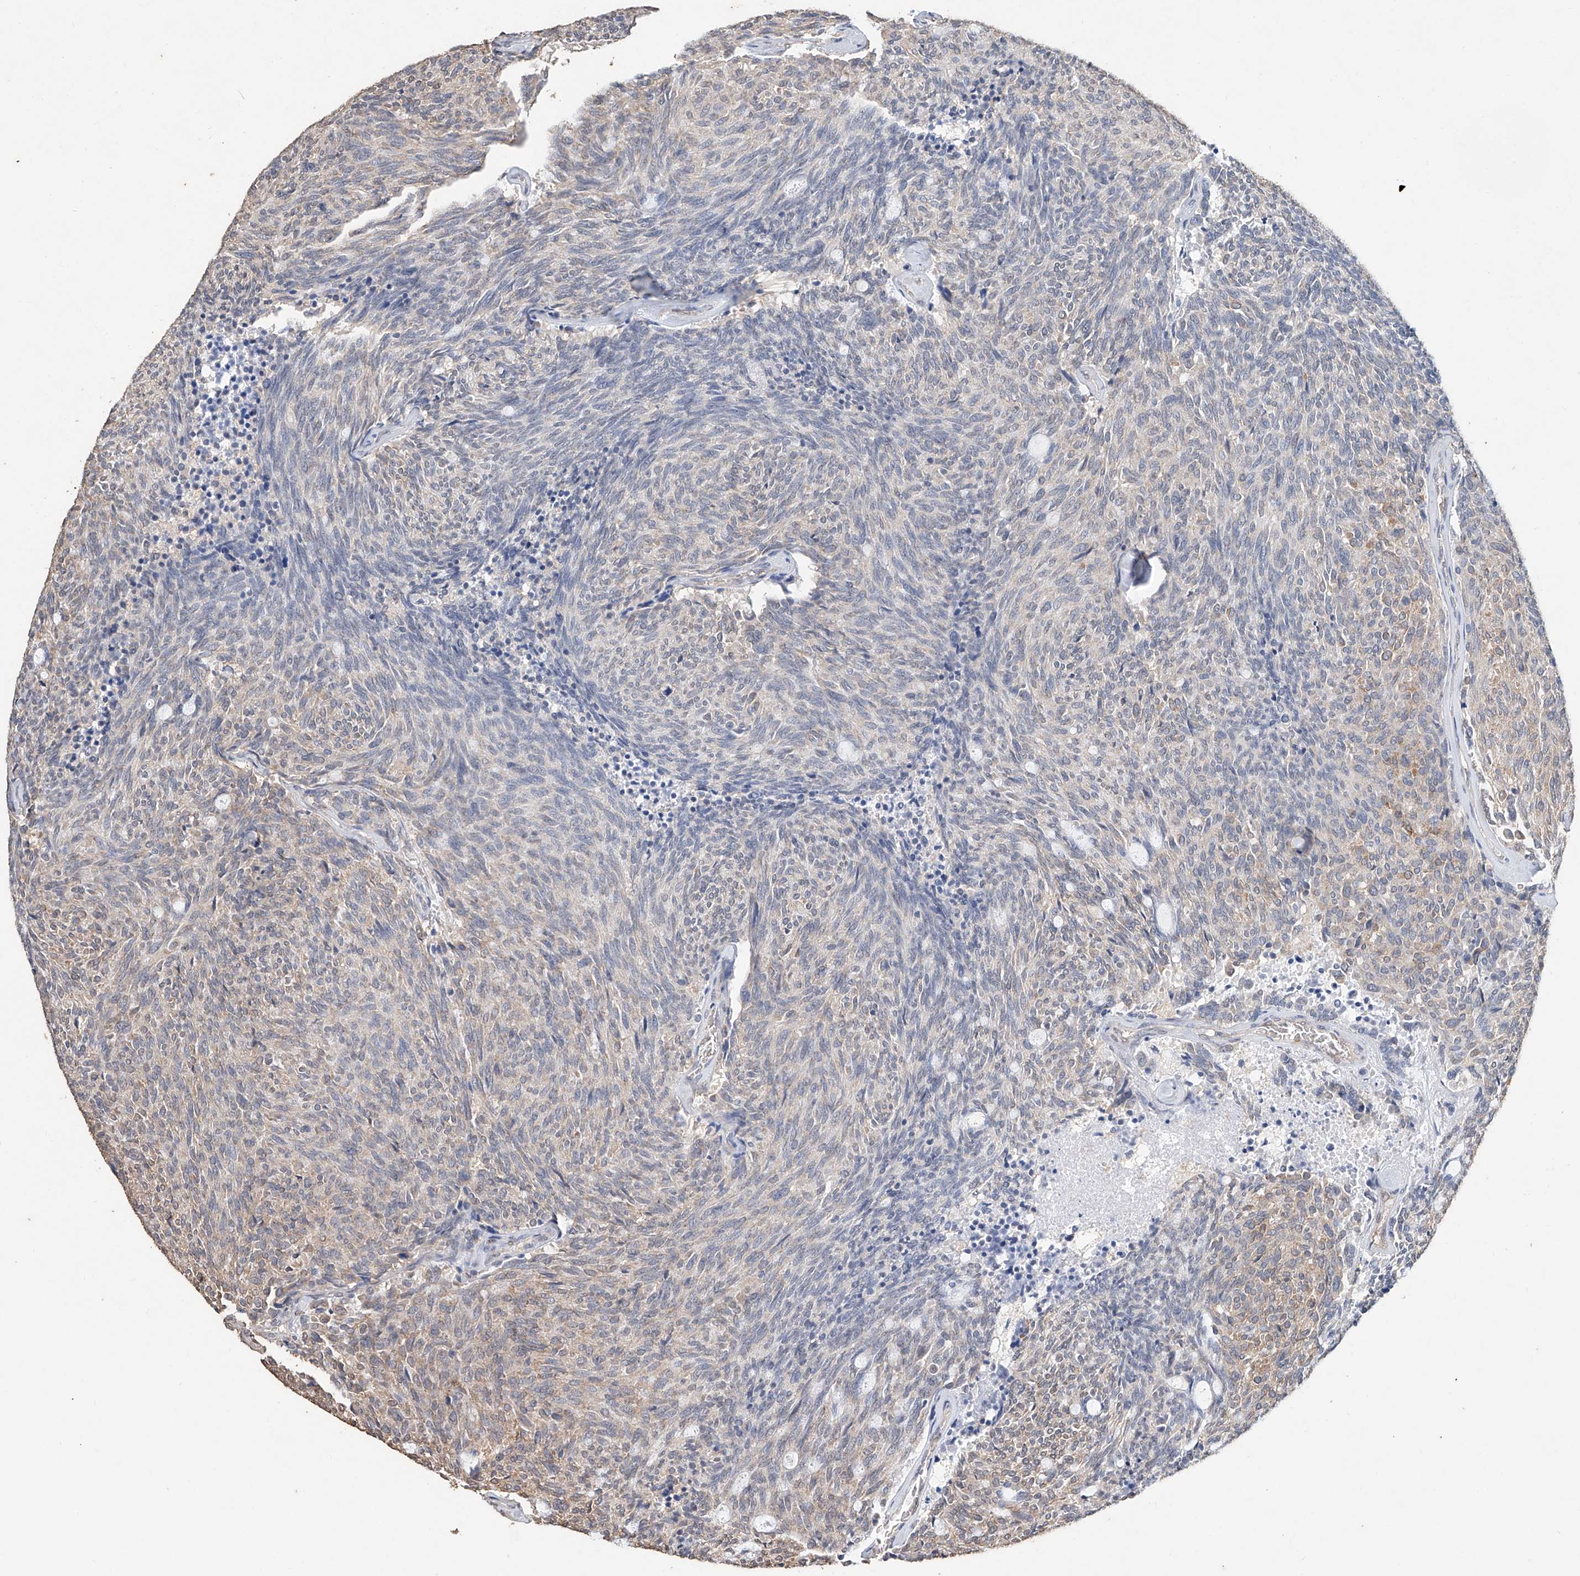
{"staining": {"intensity": "weak", "quantity": "25%-75%", "location": "cytoplasmic/membranous"}, "tissue": "carcinoid", "cell_type": "Tumor cells", "image_type": "cancer", "snomed": [{"axis": "morphology", "description": "Carcinoid, malignant, NOS"}, {"axis": "topography", "description": "Pancreas"}], "caption": "IHC staining of carcinoid, which displays low levels of weak cytoplasmic/membranous expression in approximately 25%-75% of tumor cells indicating weak cytoplasmic/membranous protein expression. The staining was performed using DAB (brown) for protein detection and nuclei were counterstained in hematoxylin (blue).", "gene": "CERS4", "patient": {"sex": "female", "age": 54}}